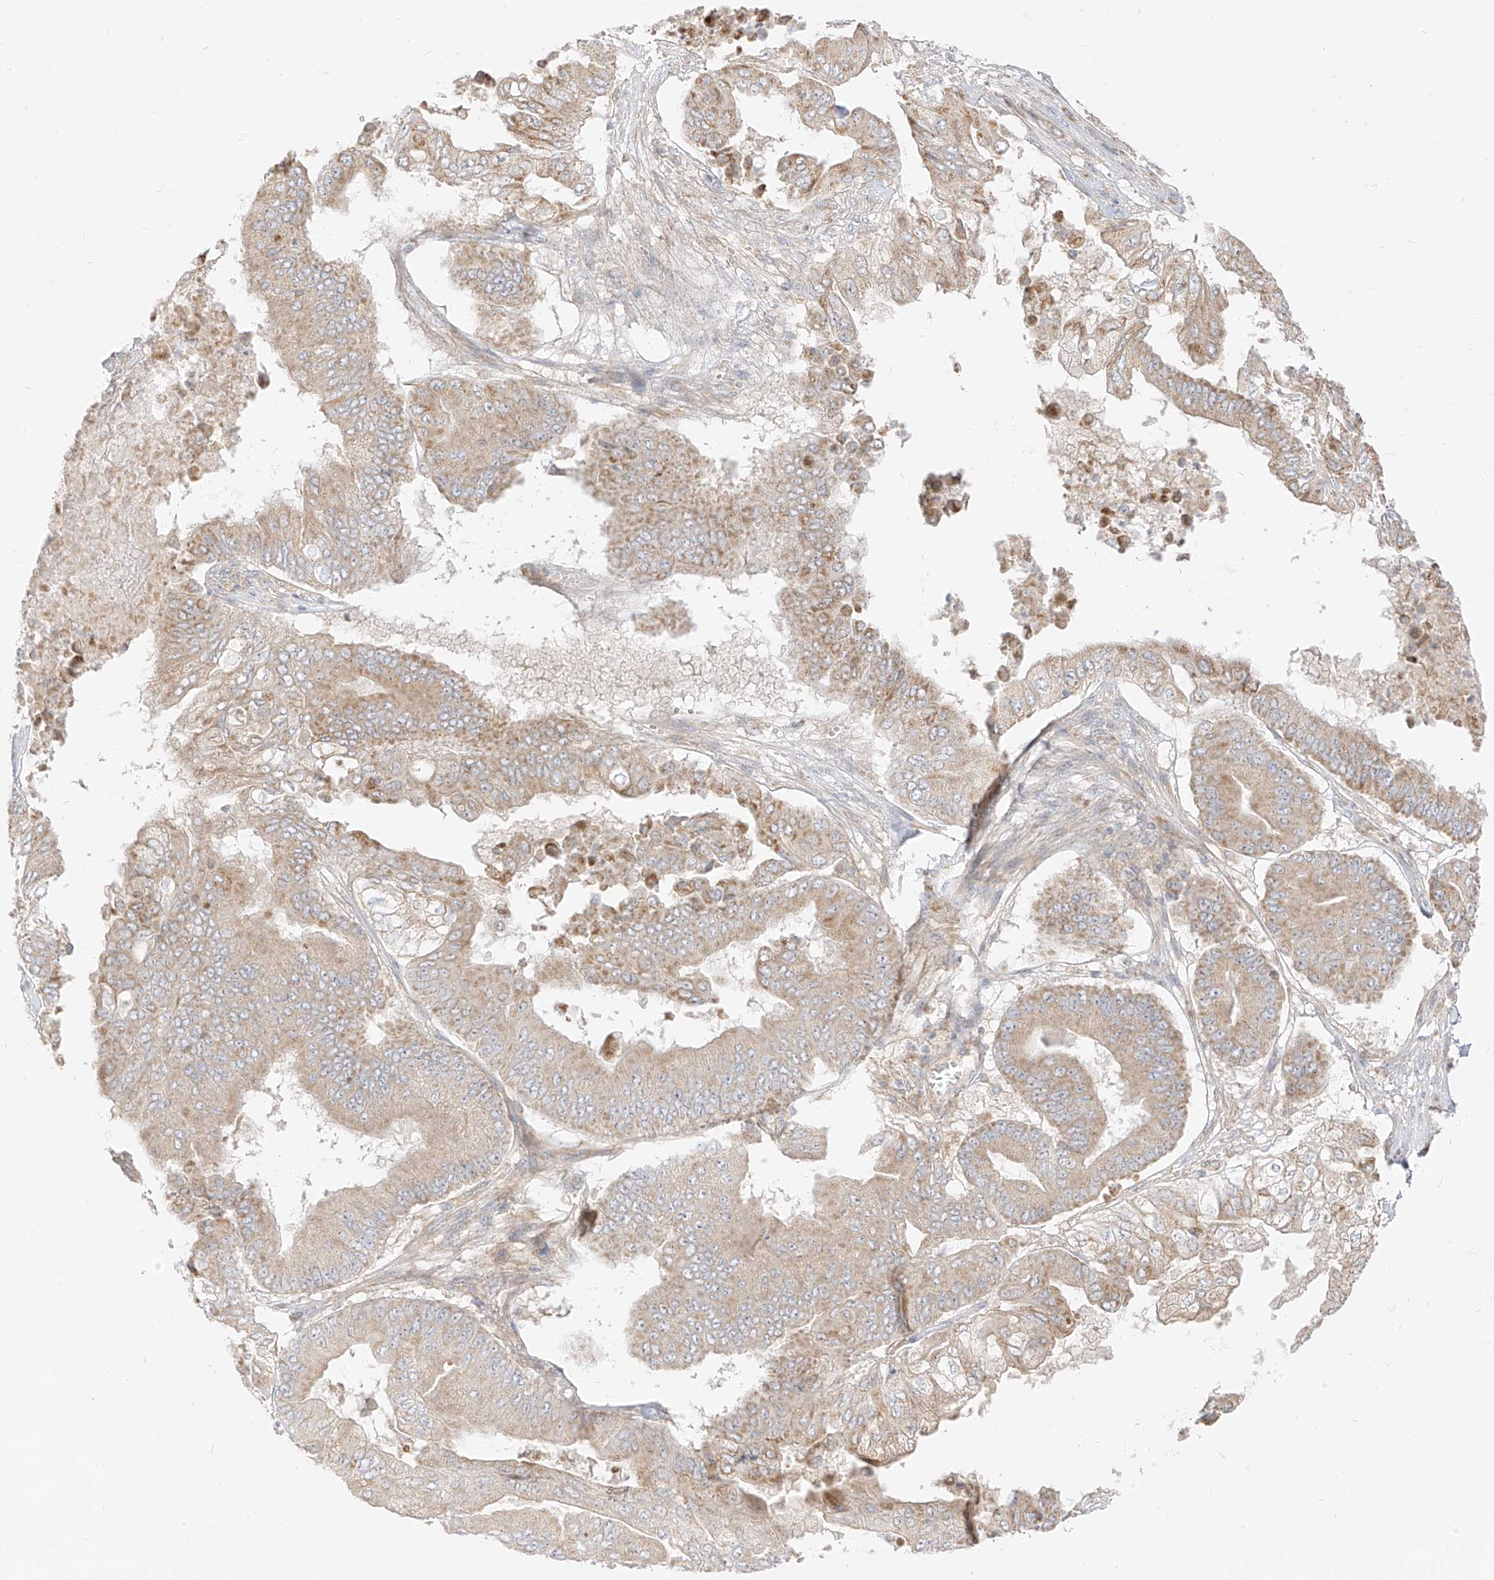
{"staining": {"intensity": "moderate", "quantity": ">75%", "location": "cytoplasmic/membranous"}, "tissue": "pancreatic cancer", "cell_type": "Tumor cells", "image_type": "cancer", "snomed": [{"axis": "morphology", "description": "Adenocarcinoma, NOS"}, {"axis": "topography", "description": "Pancreas"}], "caption": "Protein positivity by immunohistochemistry (IHC) reveals moderate cytoplasmic/membranous staining in approximately >75% of tumor cells in pancreatic cancer.", "gene": "ZIM3", "patient": {"sex": "female", "age": 77}}